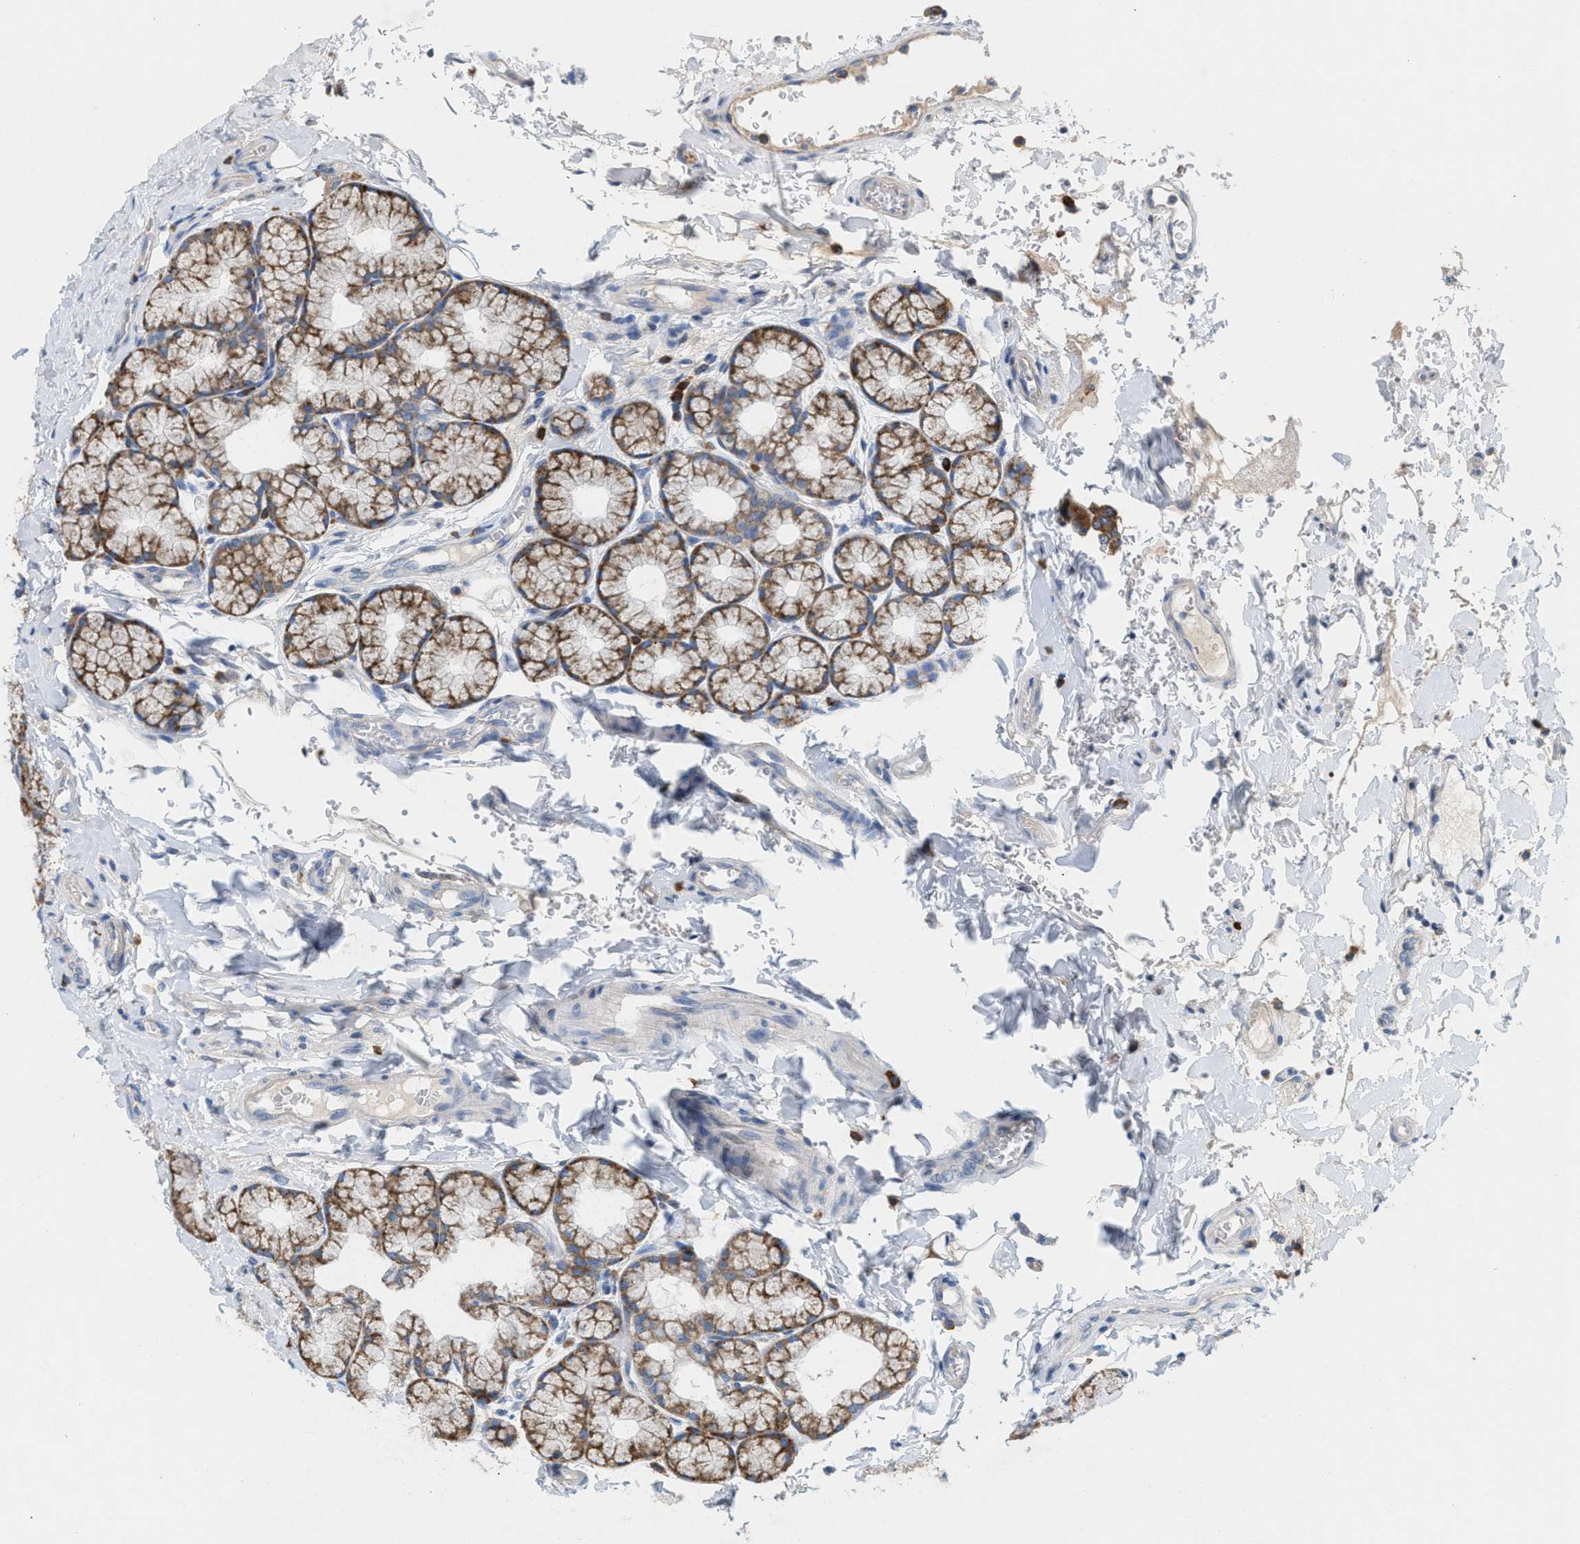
{"staining": {"intensity": "moderate", "quantity": ">75%", "location": "cytoplasmic/membranous"}, "tissue": "duodenum", "cell_type": "Glandular cells", "image_type": "normal", "snomed": [{"axis": "morphology", "description": "Normal tissue, NOS"}, {"axis": "topography", "description": "Duodenum"}], "caption": "IHC (DAB) staining of normal duodenum exhibits moderate cytoplasmic/membranous protein expression in about >75% of glandular cells.", "gene": "DYNC2I1", "patient": {"sex": "male", "age": 50}}